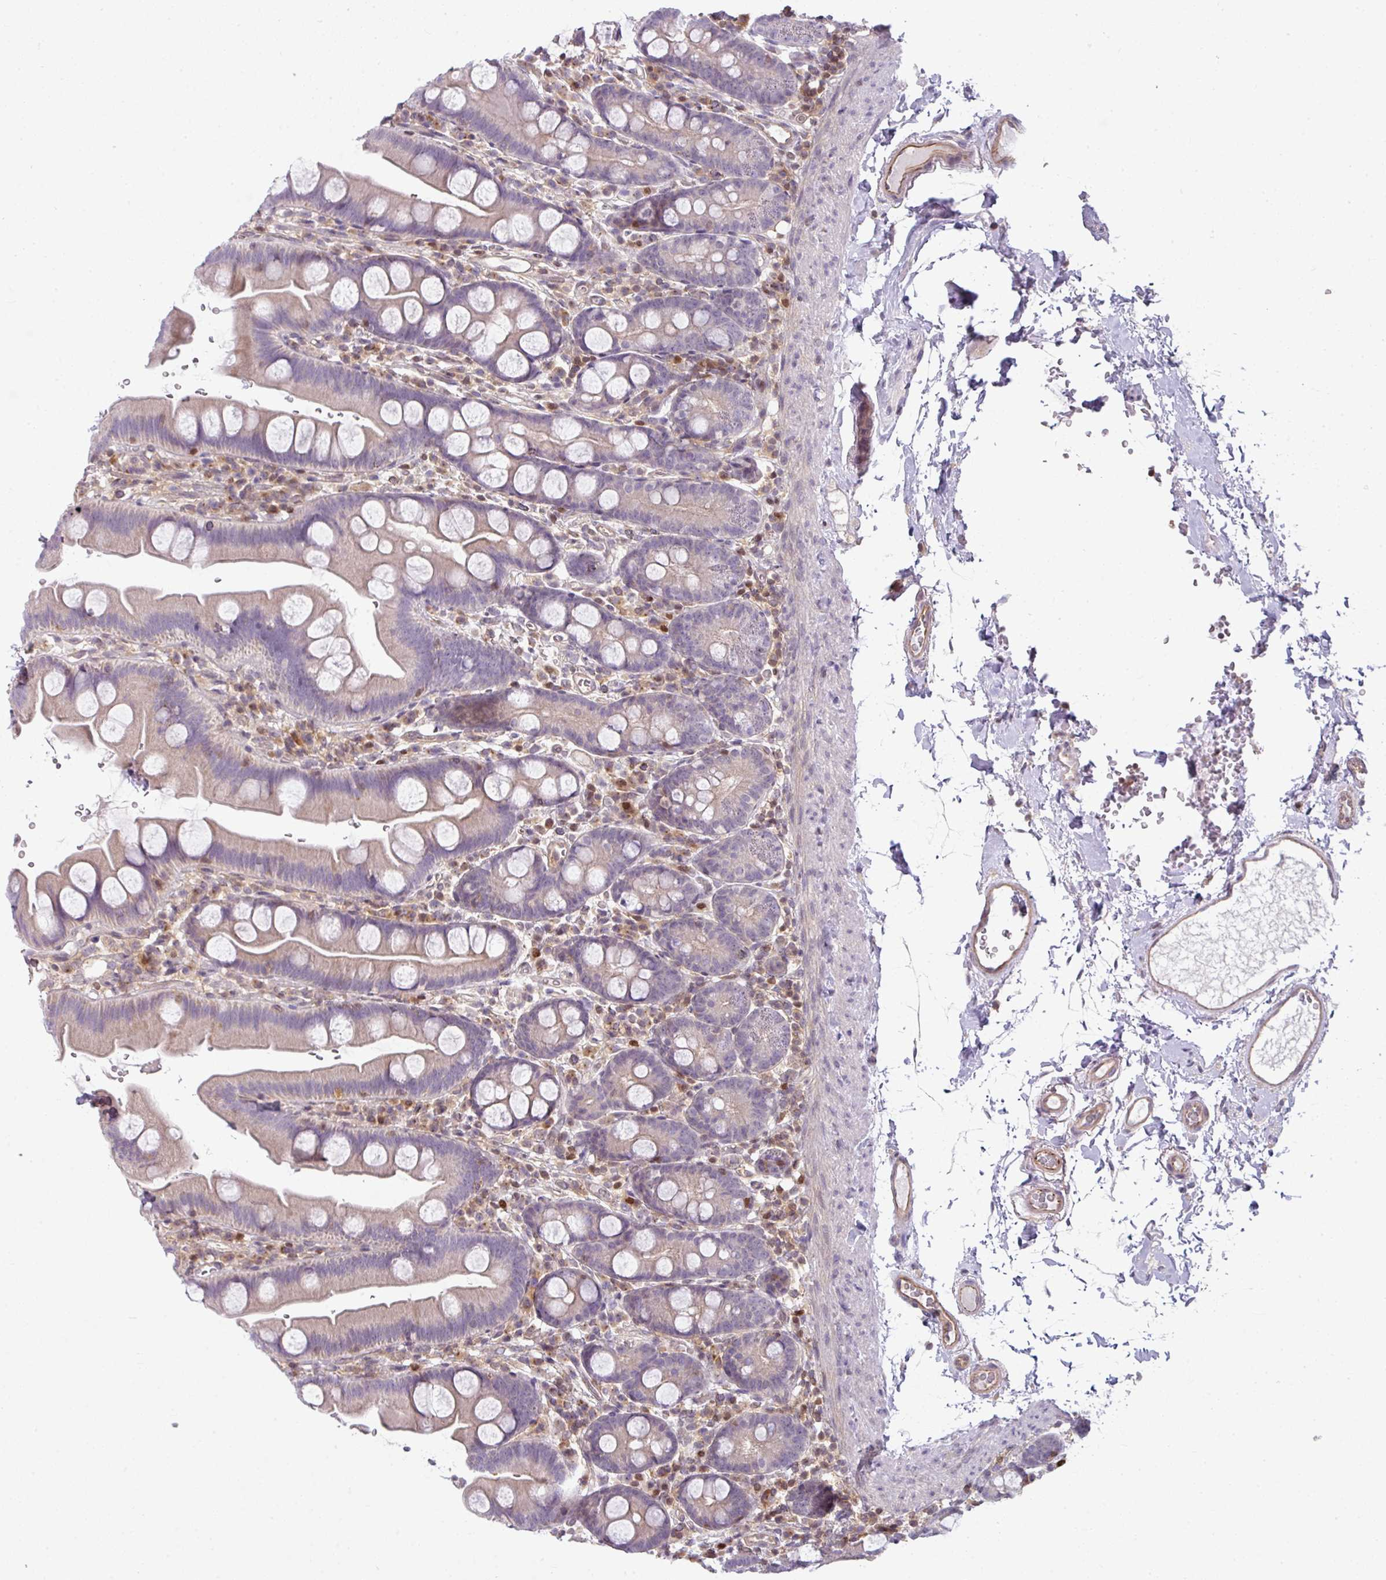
{"staining": {"intensity": "negative", "quantity": "none", "location": "none"}, "tissue": "small intestine", "cell_type": "Glandular cells", "image_type": "normal", "snomed": [{"axis": "morphology", "description": "Normal tissue, NOS"}, {"axis": "topography", "description": "Small intestine"}], "caption": "The image demonstrates no staining of glandular cells in normal small intestine.", "gene": "STAT5A", "patient": {"sex": "female", "age": 68}}